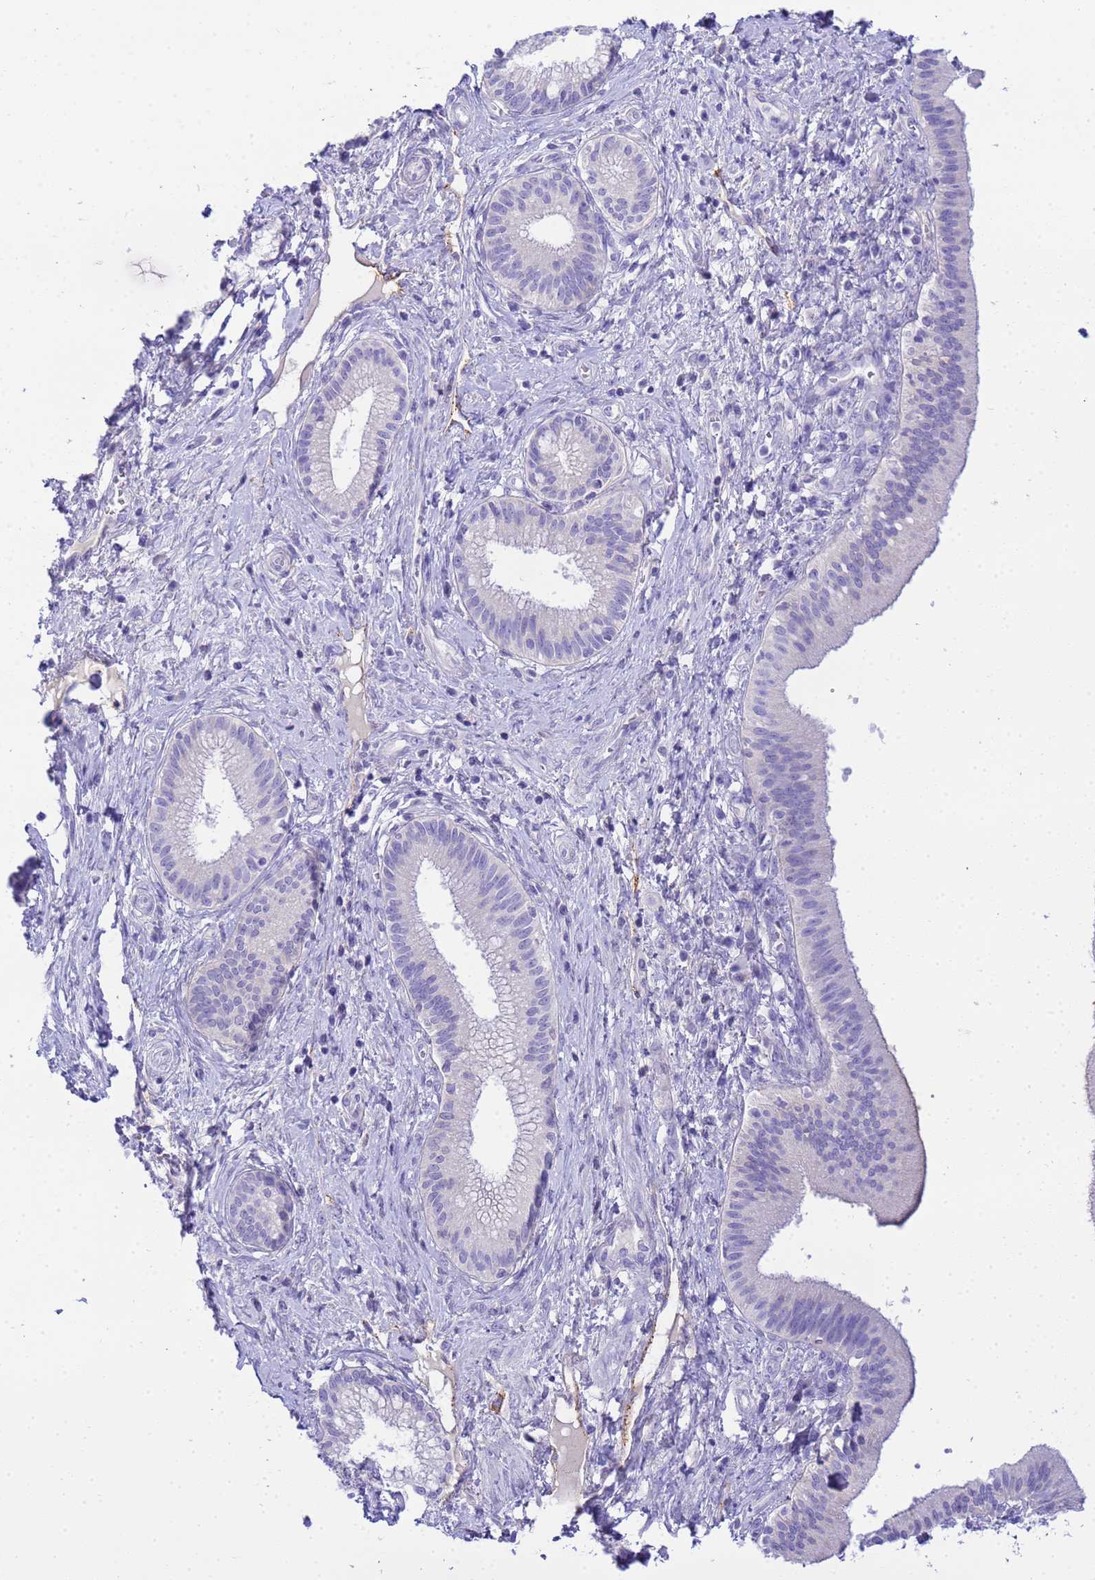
{"staining": {"intensity": "negative", "quantity": "none", "location": "none"}, "tissue": "pancreatic cancer", "cell_type": "Tumor cells", "image_type": "cancer", "snomed": [{"axis": "morphology", "description": "Adenocarcinoma, NOS"}, {"axis": "topography", "description": "Pancreas"}], "caption": "High magnification brightfield microscopy of pancreatic cancer (adenocarcinoma) stained with DAB (brown) and counterstained with hematoxylin (blue): tumor cells show no significant positivity.", "gene": "AQP12A", "patient": {"sex": "male", "age": 72}}